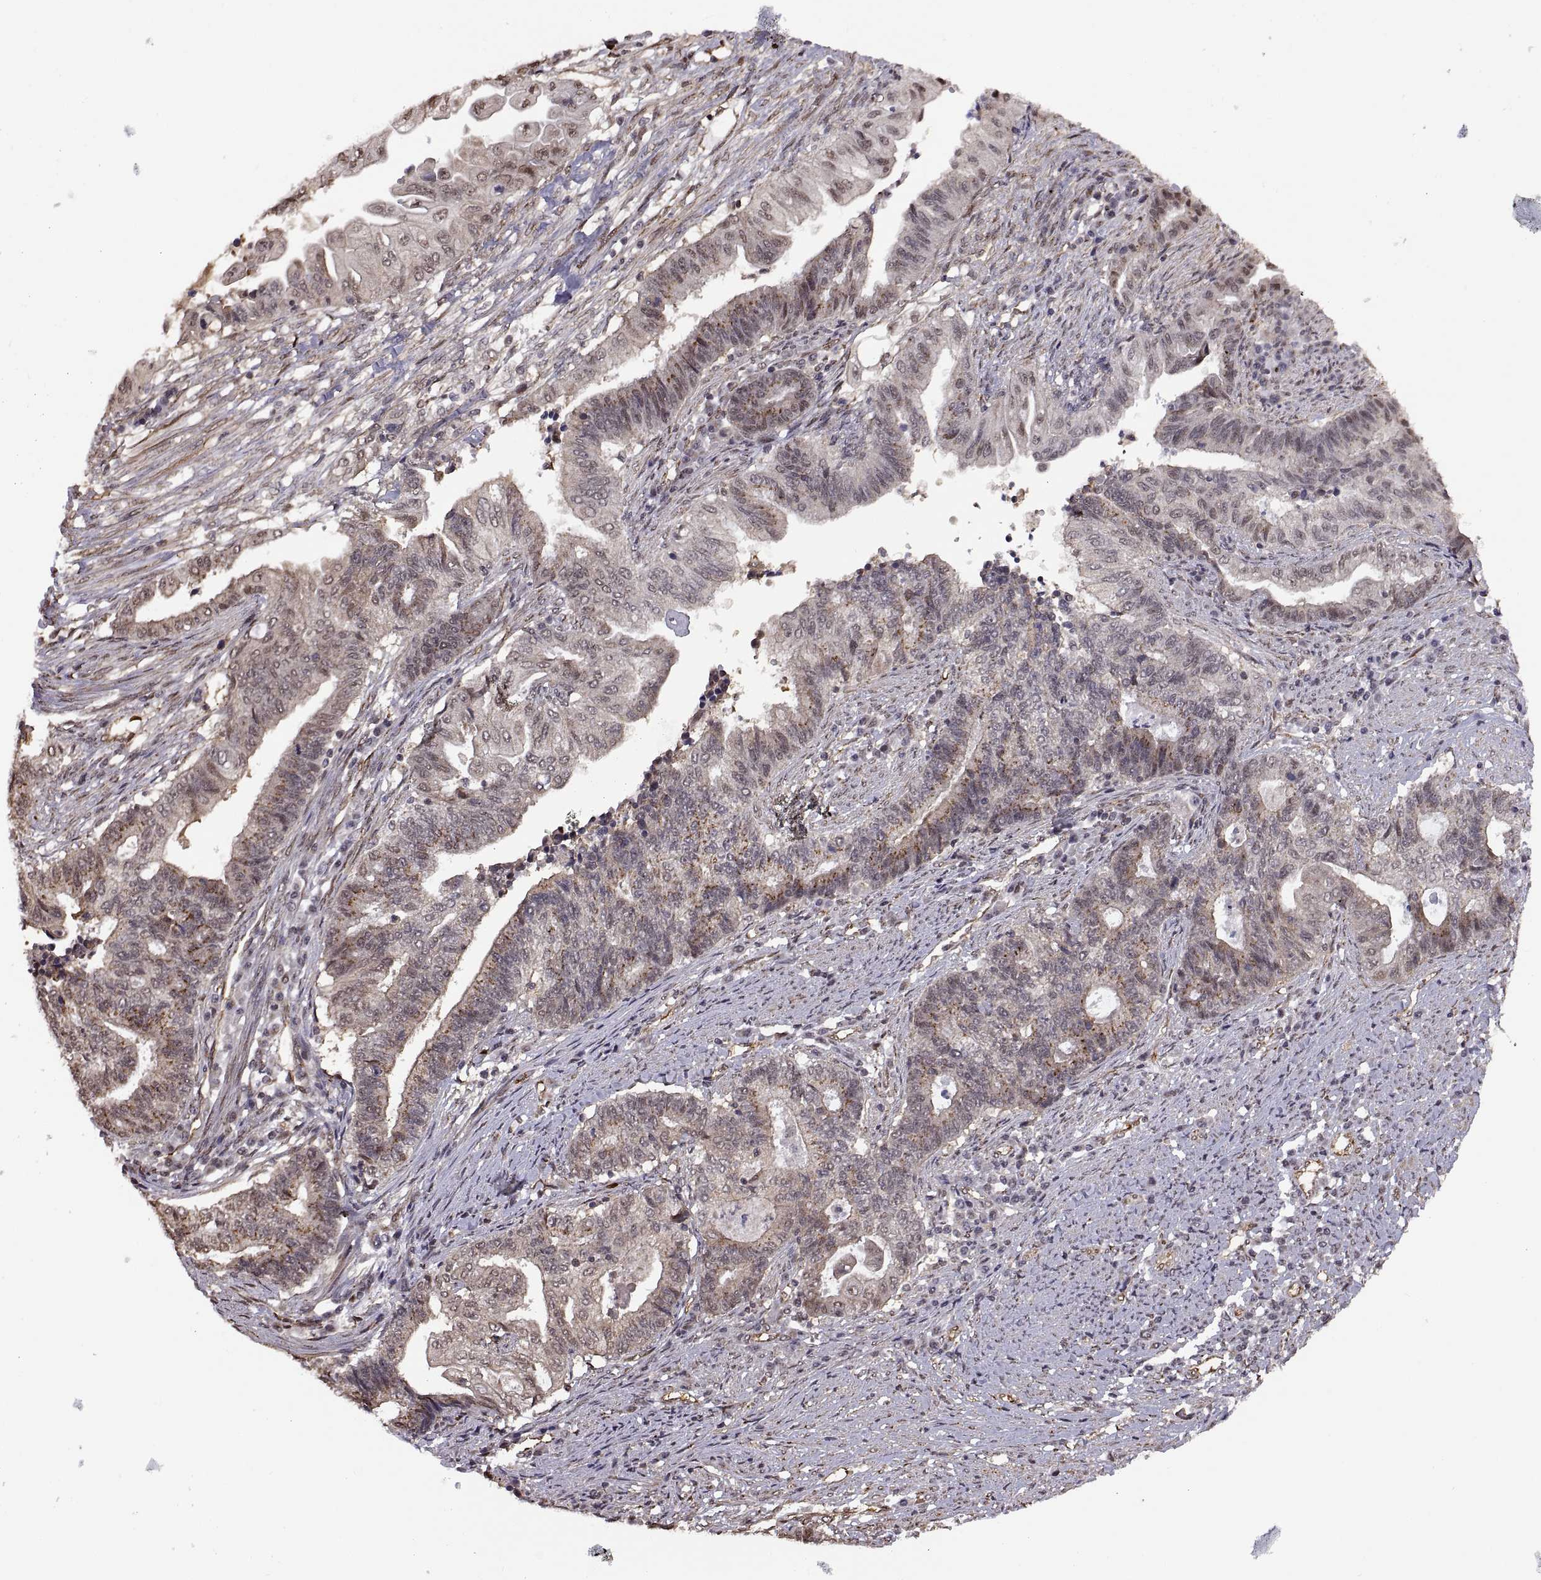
{"staining": {"intensity": "strong", "quantity": "25%-75%", "location": "cytoplasmic/membranous"}, "tissue": "endometrial cancer", "cell_type": "Tumor cells", "image_type": "cancer", "snomed": [{"axis": "morphology", "description": "Adenocarcinoma, NOS"}, {"axis": "topography", "description": "Uterus"}, {"axis": "topography", "description": "Endometrium"}], "caption": "Strong cytoplasmic/membranous protein expression is appreciated in approximately 25%-75% of tumor cells in endometrial adenocarcinoma.", "gene": "ARRB1", "patient": {"sex": "female", "age": 54}}